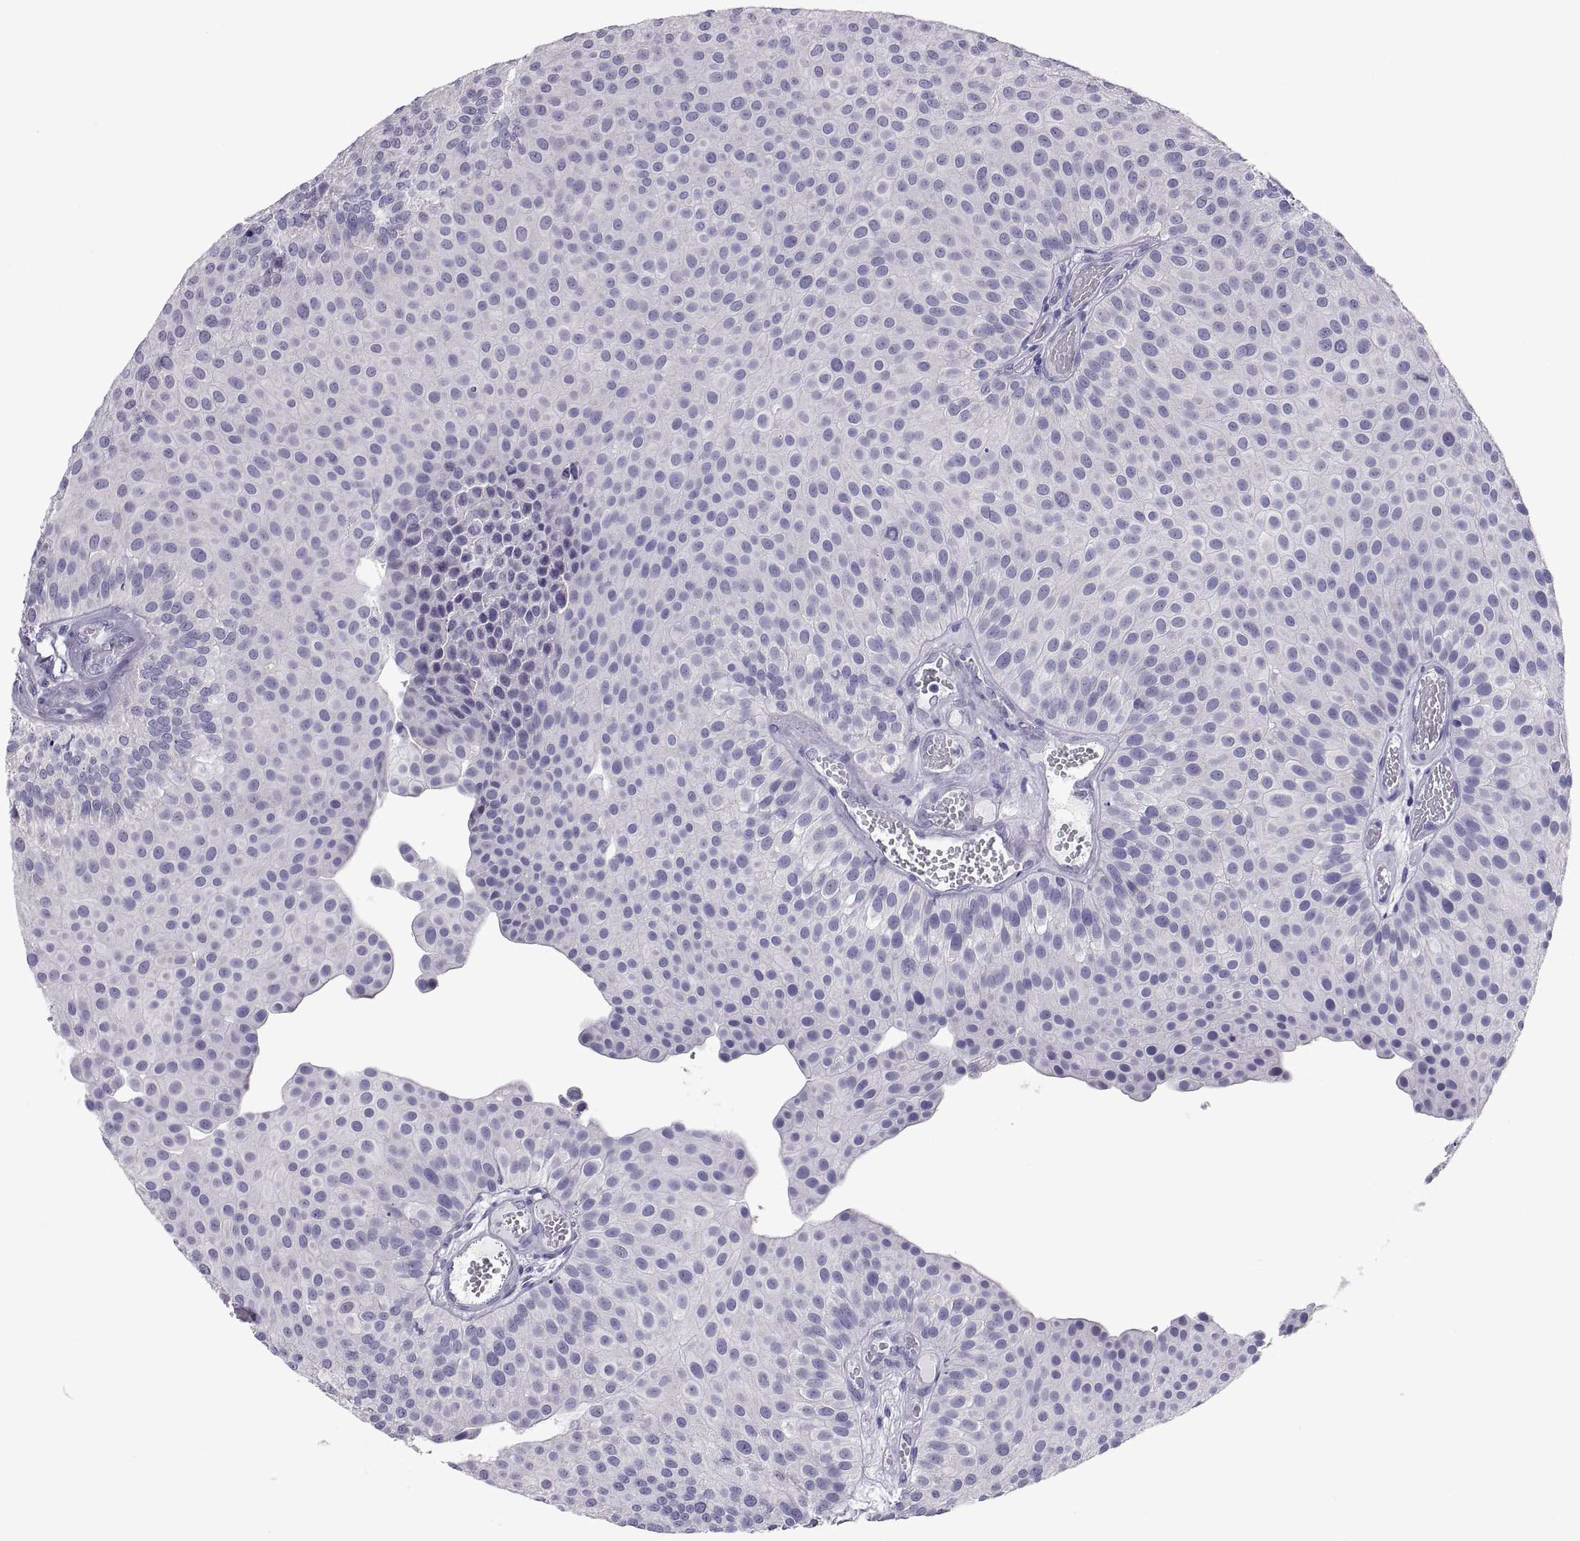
{"staining": {"intensity": "negative", "quantity": "none", "location": "none"}, "tissue": "urothelial cancer", "cell_type": "Tumor cells", "image_type": "cancer", "snomed": [{"axis": "morphology", "description": "Urothelial carcinoma, Low grade"}, {"axis": "topography", "description": "Urinary bladder"}], "caption": "Tumor cells are negative for brown protein staining in low-grade urothelial carcinoma.", "gene": "FAM170A", "patient": {"sex": "female", "age": 87}}